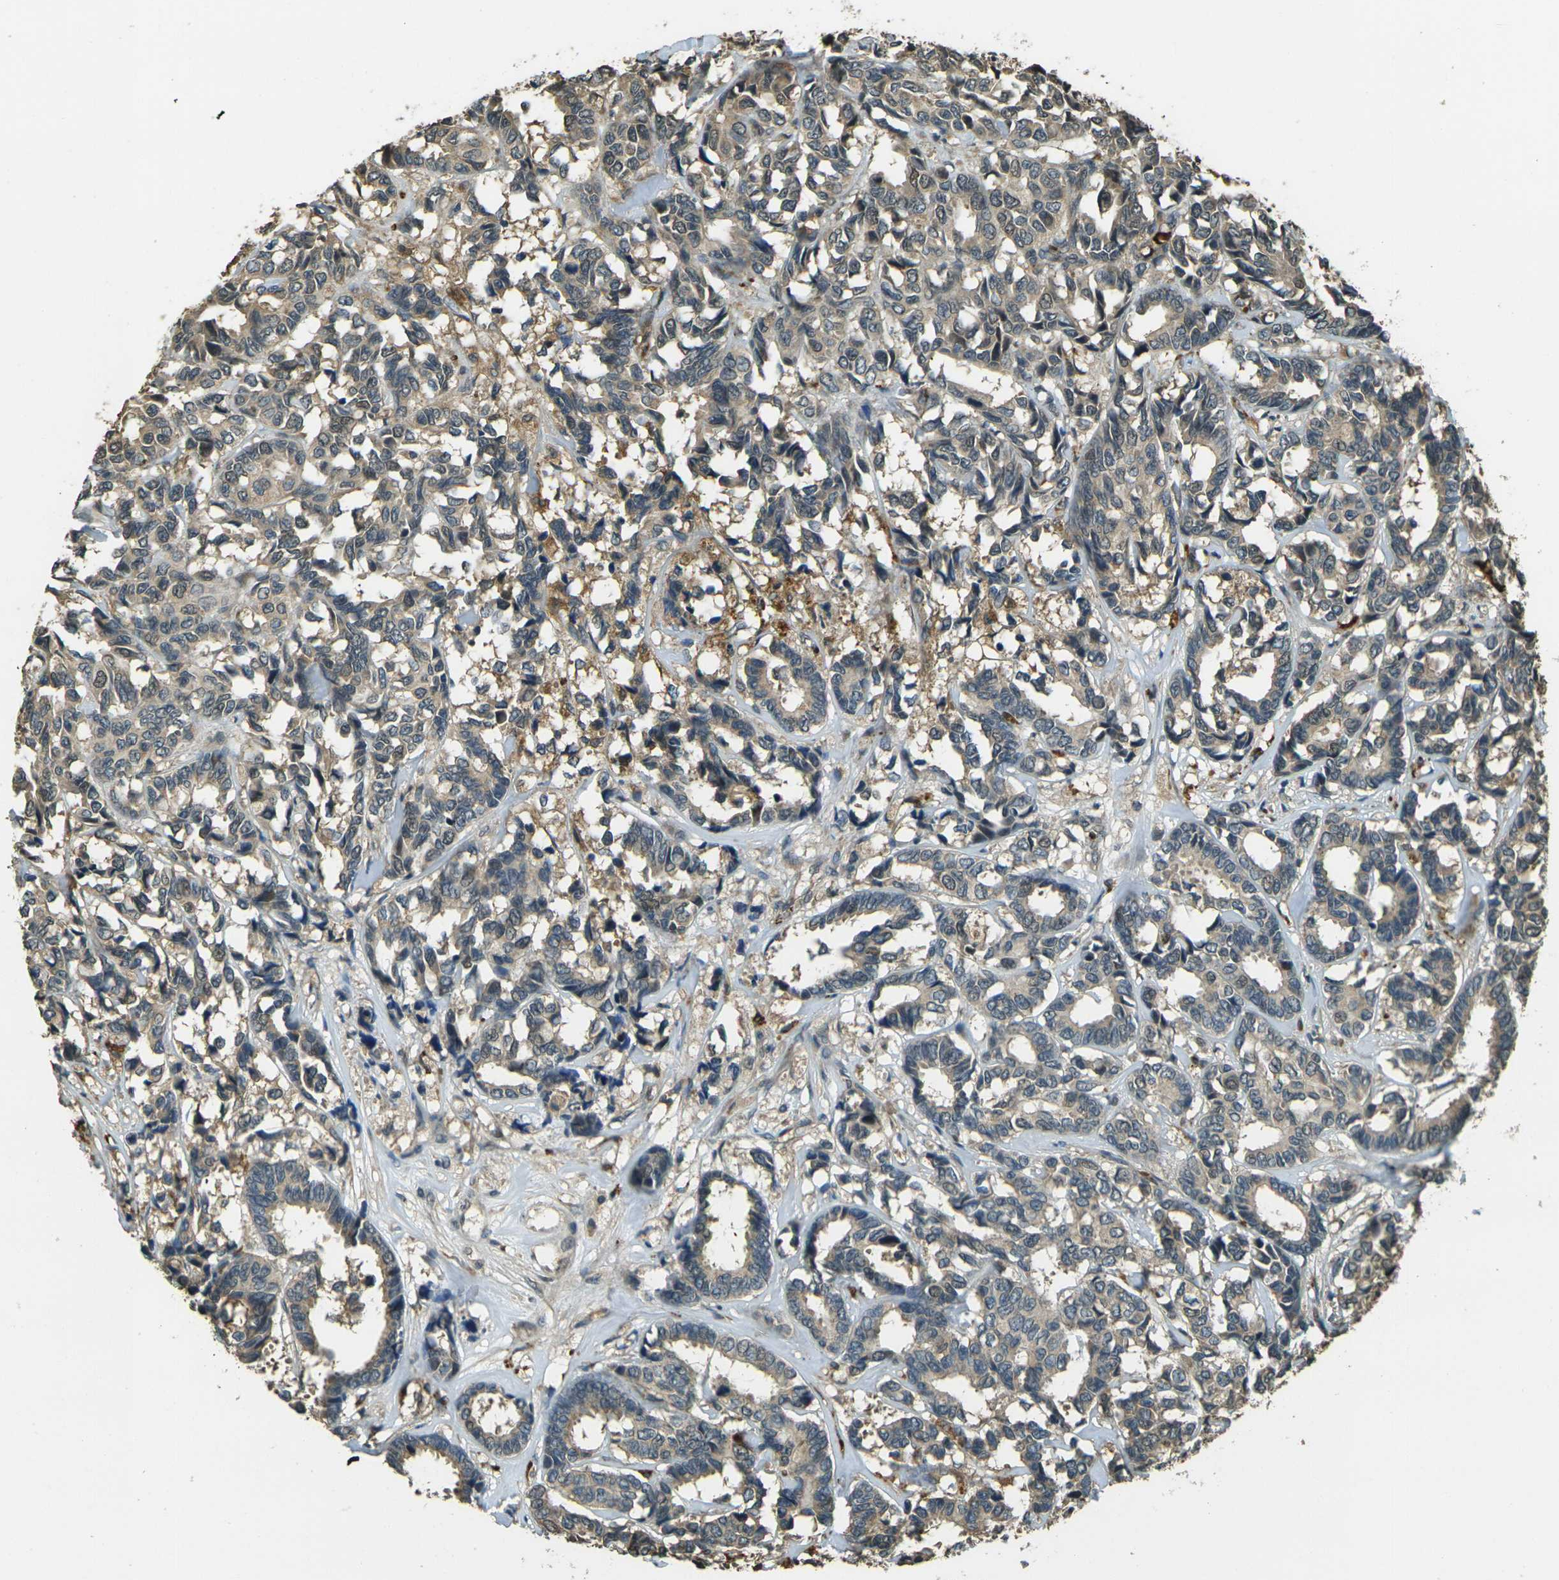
{"staining": {"intensity": "weak", "quantity": ">75%", "location": "cytoplasmic/membranous"}, "tissue": "breast cancer", "cell_type": "Tumor cells", "image_type": "cancer", "snomed": [{"axis": "morphology", "description": "Duct carcinoma"}, {"axis": "topography", "description": "Breast"}], "caption": "Immunohistochemical staining of human breast cancer (infiltrating ductal carcinoma) shows weak cytoplasmic/membranous protein positivity in about >75% of tumor cells.", "gene": "TOR1A", "patient": {"sex": "female", "age": 87}}